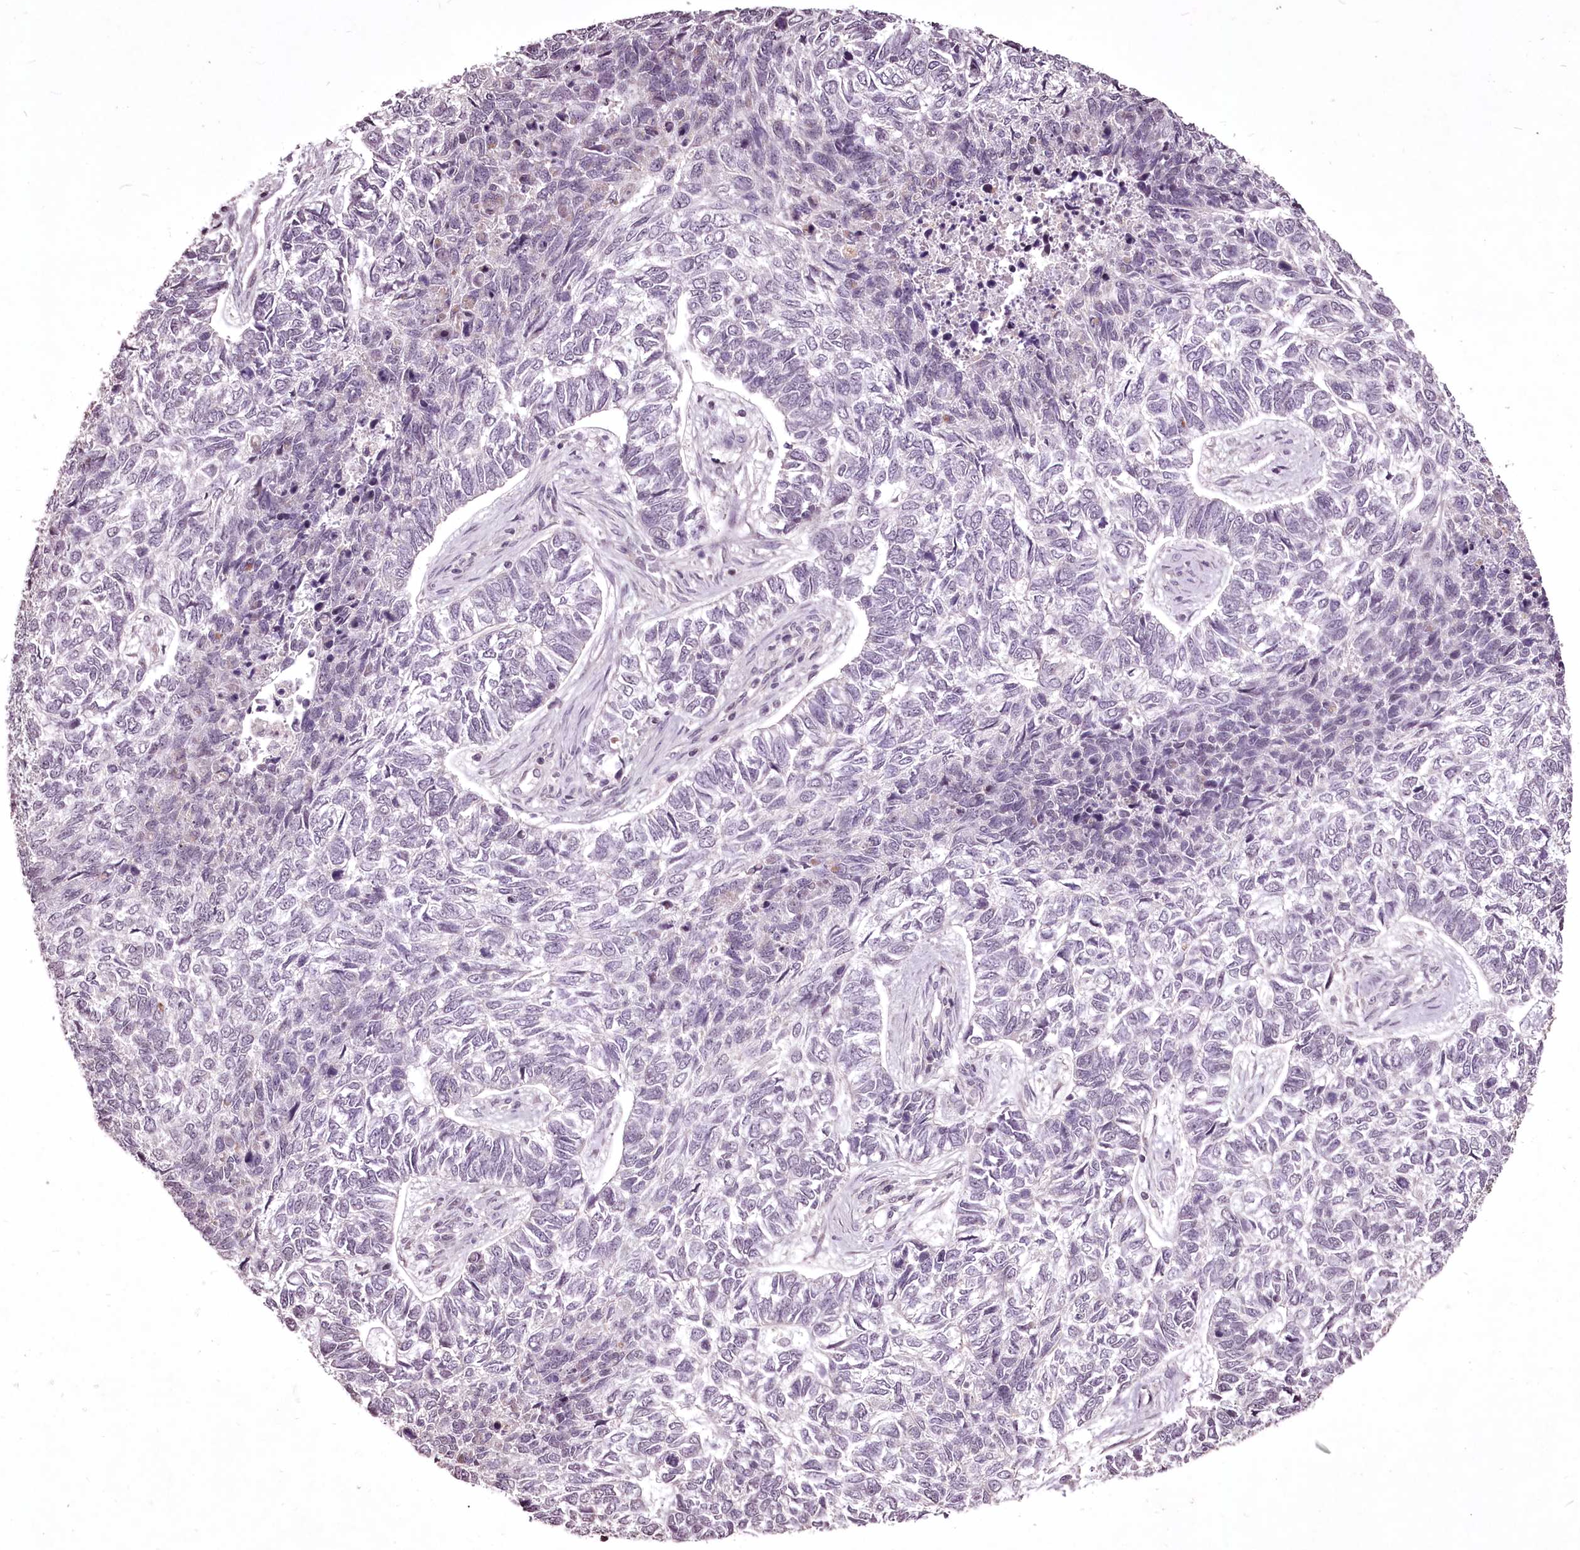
{"staining": {"intensity": "negative", "quantity": "none", "location": "none"}, "tissue": "skin cancer", "cell_type": "Tumor cells", "image_type": "cancer", "snomed": [{"axis": "morphology", "description": "Basal cell carcinoma"}, {"axis": "topography", "description": "Skin"}], "caption": "Immunohistochemistry (IHC) of human basal cell carcinoma (skin) displays no positivity in tumor cells.", "gene": "ADRA1D", "patient": {"sex": "female", "age": 65}}